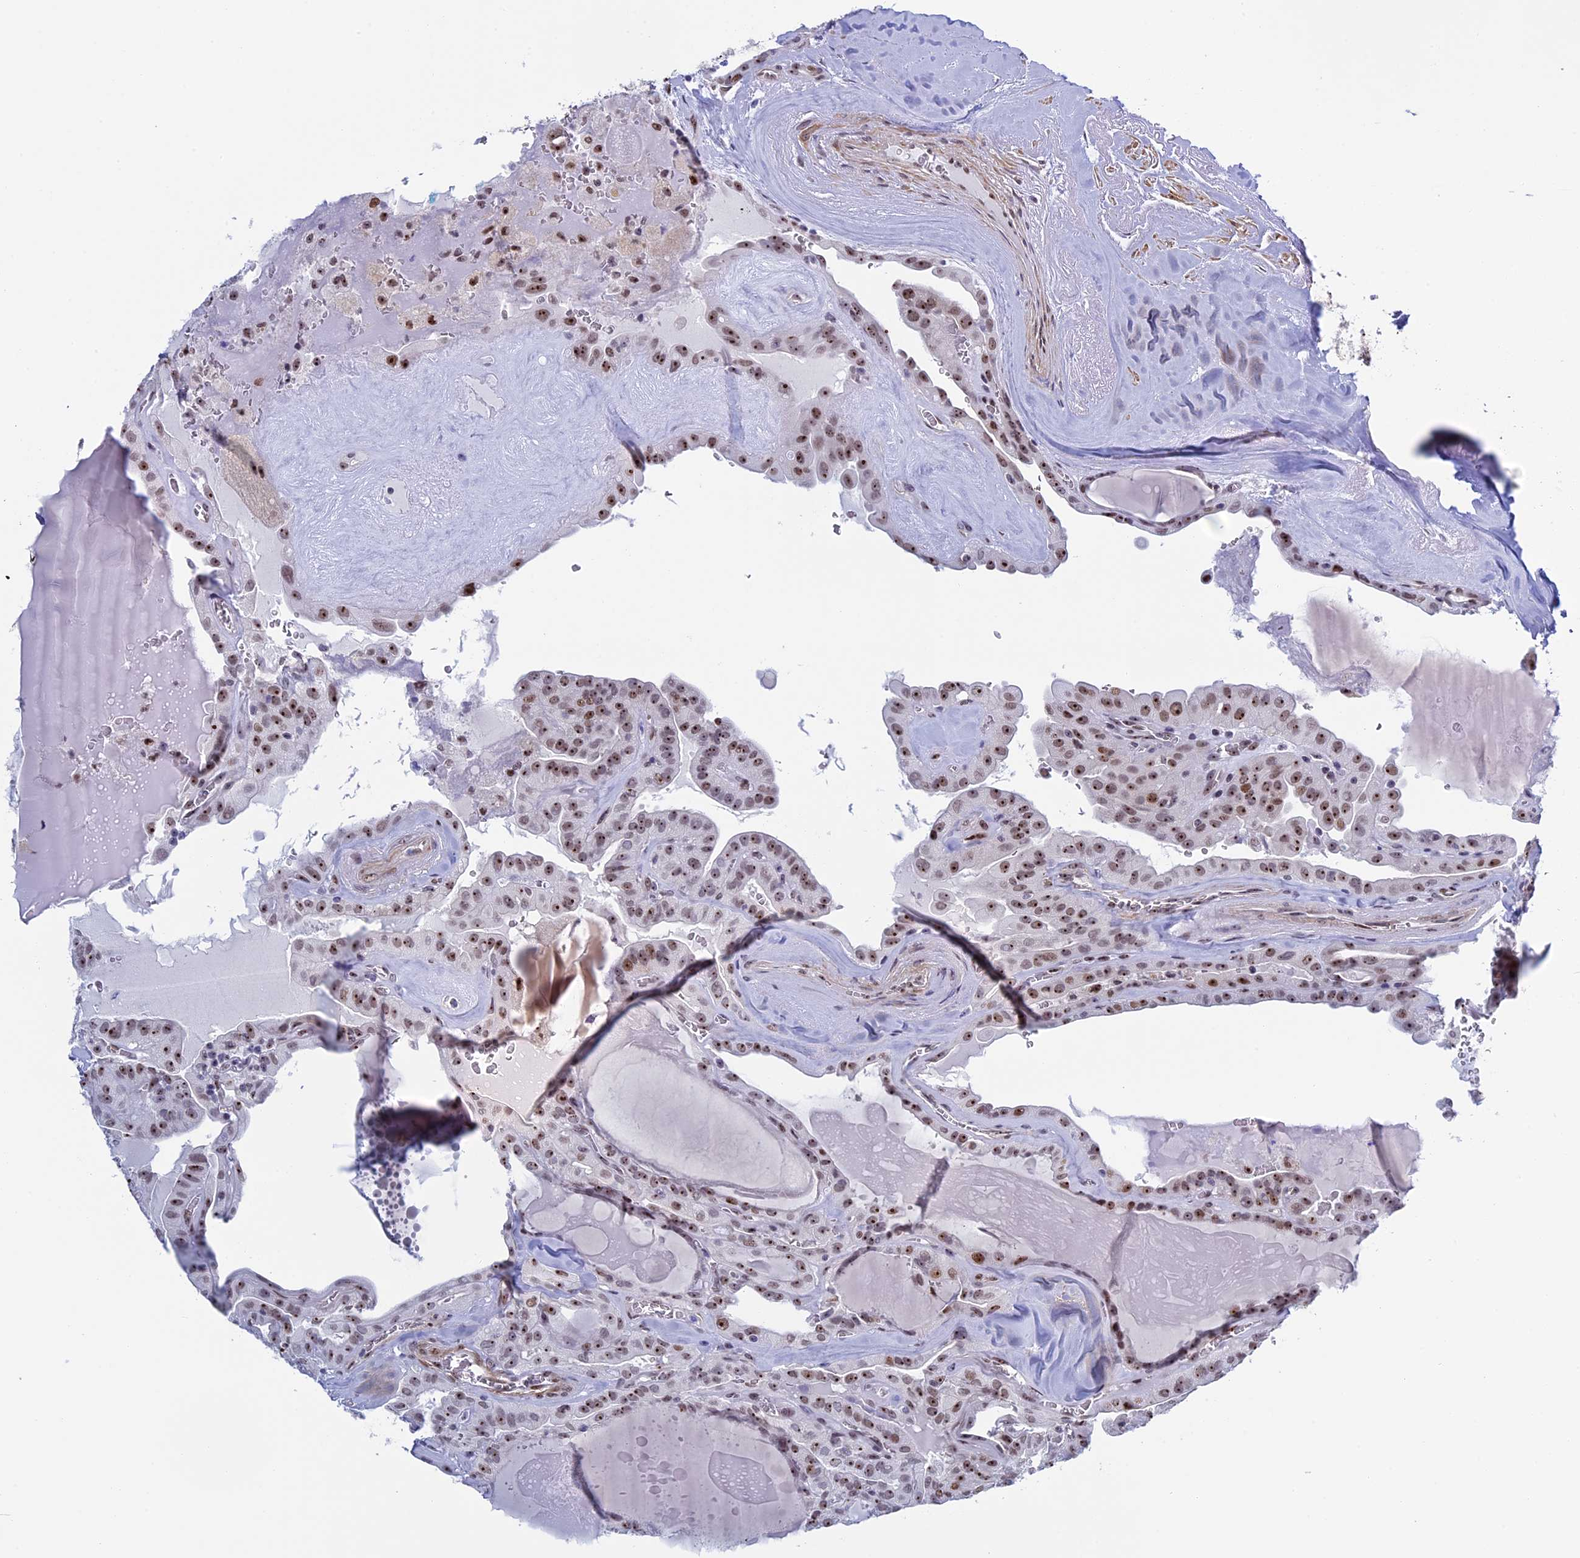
{"staining": {"intensity": "moderate", "quantity": ">75%", "location": "nuclear"}, "tissue": "thyroid cancer", "cell_type": "Tumor cells", "image_type": "cancer", "snomed": [{"axis": "morphology", "description": "Papillary adenocarcinoma, NOS"}, {"axis": "topography", "description": "Thyroid gland"}], "caption": "A medium amount of moderate nuclear positivity is present in approximately >75% of tumor cells in thyroid papillary adenocarcinoma tissue.", "gene": "CCDC86", "patient": {"sex": "male", "age": 52}}